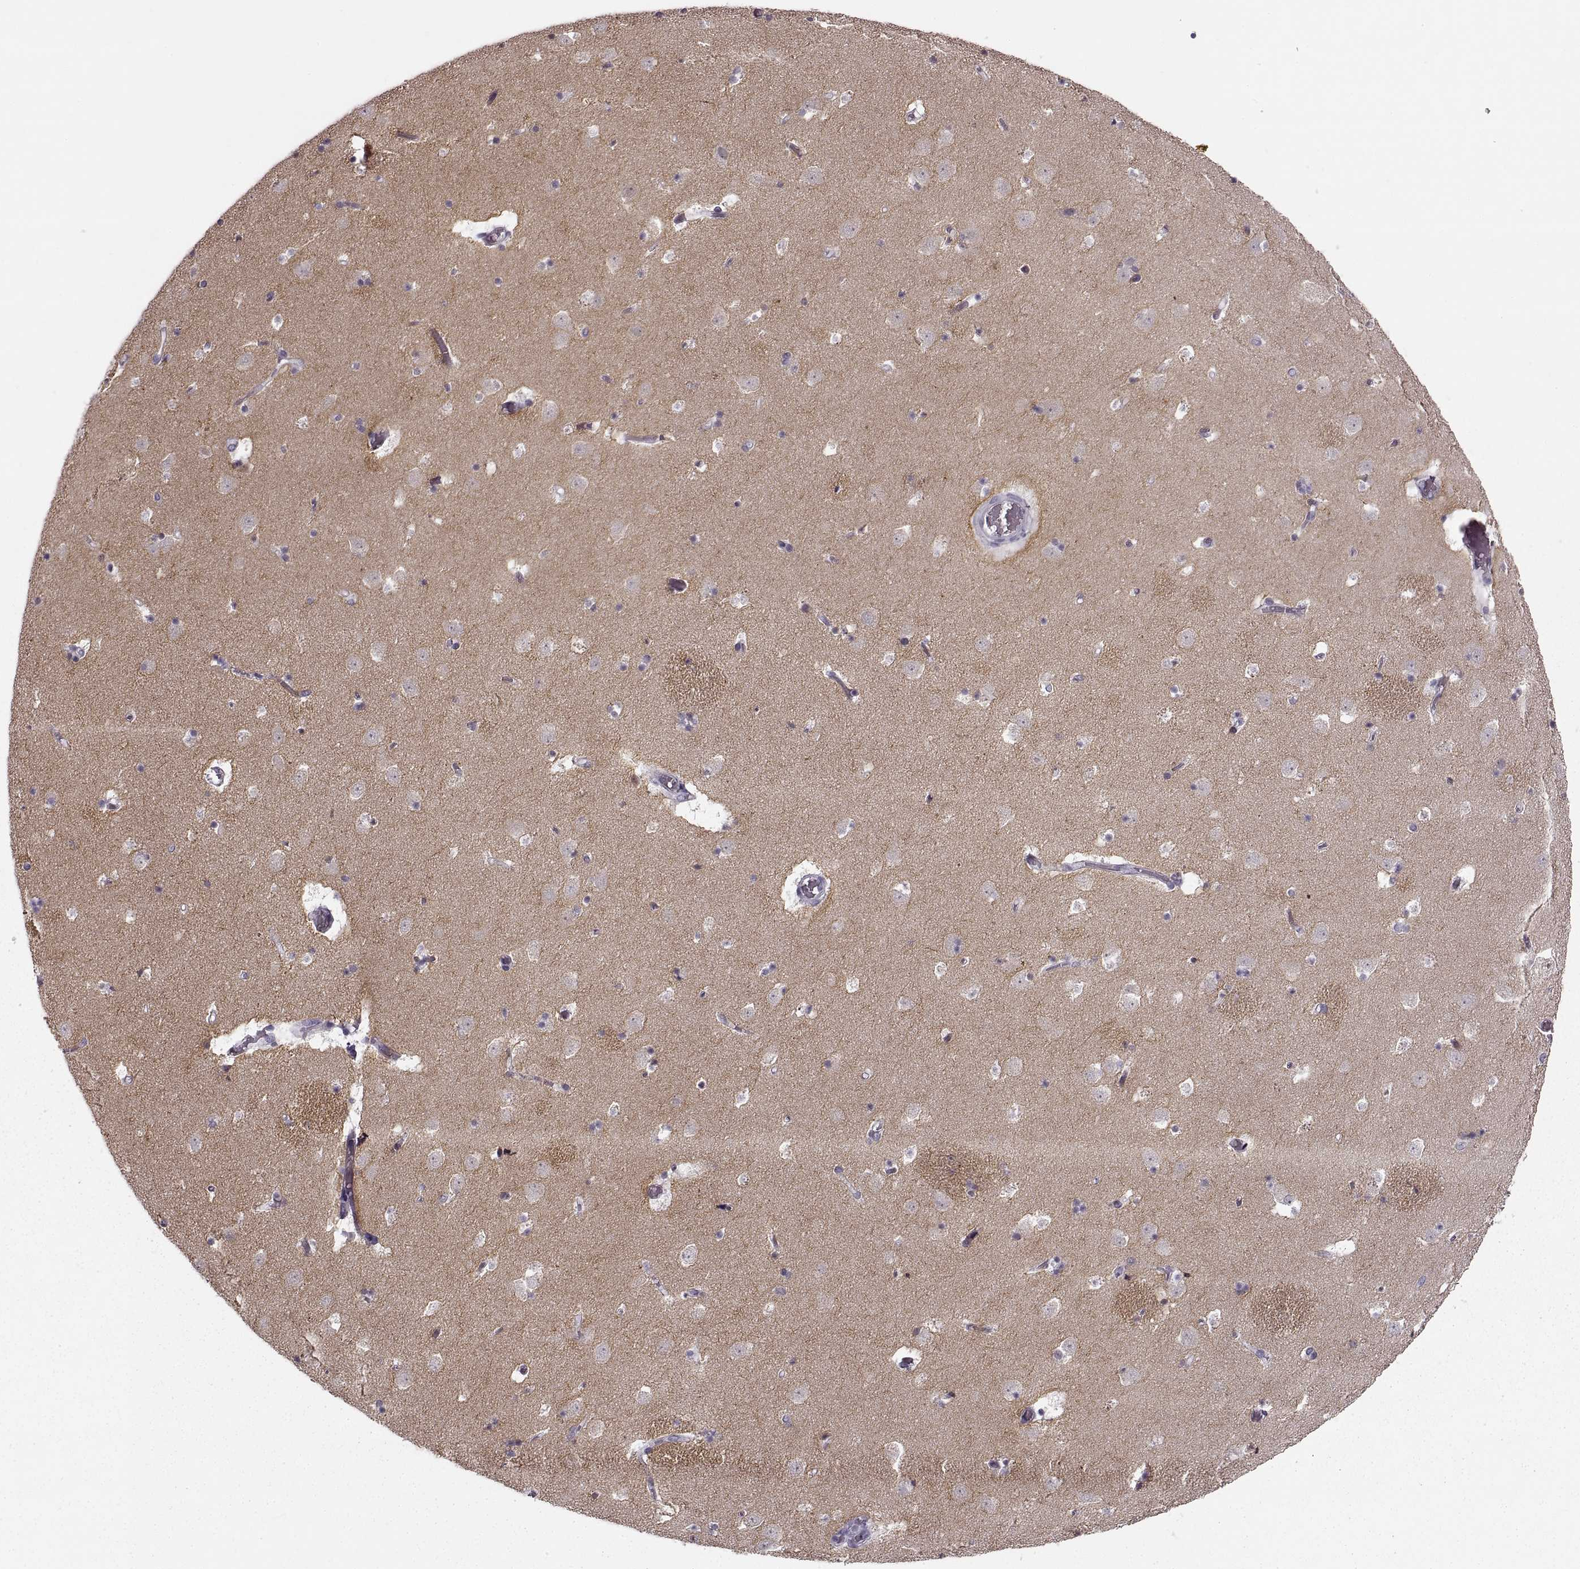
{"staining": {"intensity": "negative", "quantity": "none", "location": "none"}, "tissue": "caudate", "cell_type": "Glial cells", "image_type": "normal", "snomed": [{"axis": "morphology", "description": "Normal tissue, NOS"}, {"axis": "topography", "description": "Lateral ventricle wall"}], "caption": "Glial cells show no significant positivity in benign caudate.", "gene": "CNTN1", "patient": {"sex": "female", "age": 42}}